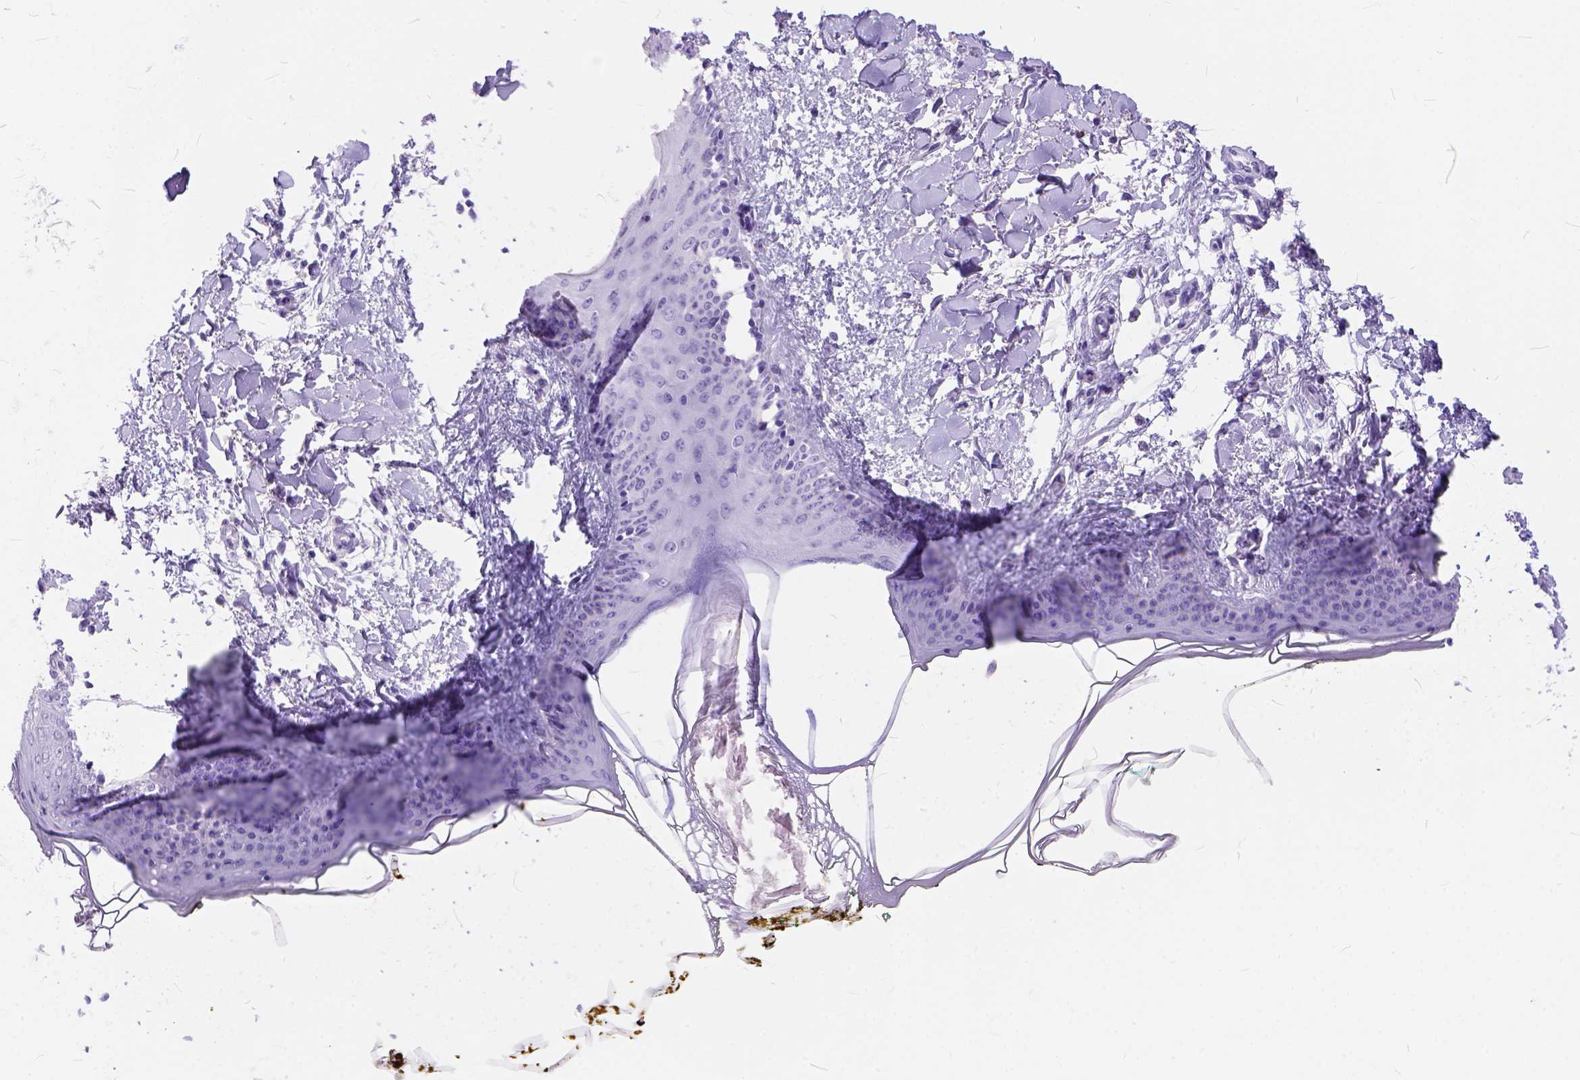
{"staining": {"intensity": "negative", "quantity": "none", "location": "none"}, "tissue": "skin", "cell_type": "Fibroblasts", "image_type": "normal", "snomed": [{"axis": "morphology", "description": "Normal tissue, NOS"}, {"axis": "topography", "description": "Skin"}], "caption": "IHC of unremarkable skin exhibits no expression in fibroblasts. (DAB (3,3'-diaminobenzidine) immunohistochemistry with hematoxylin counter stain).", "gene": "C1QTNF3", "patient": {"sex": "female", "age": 34}}